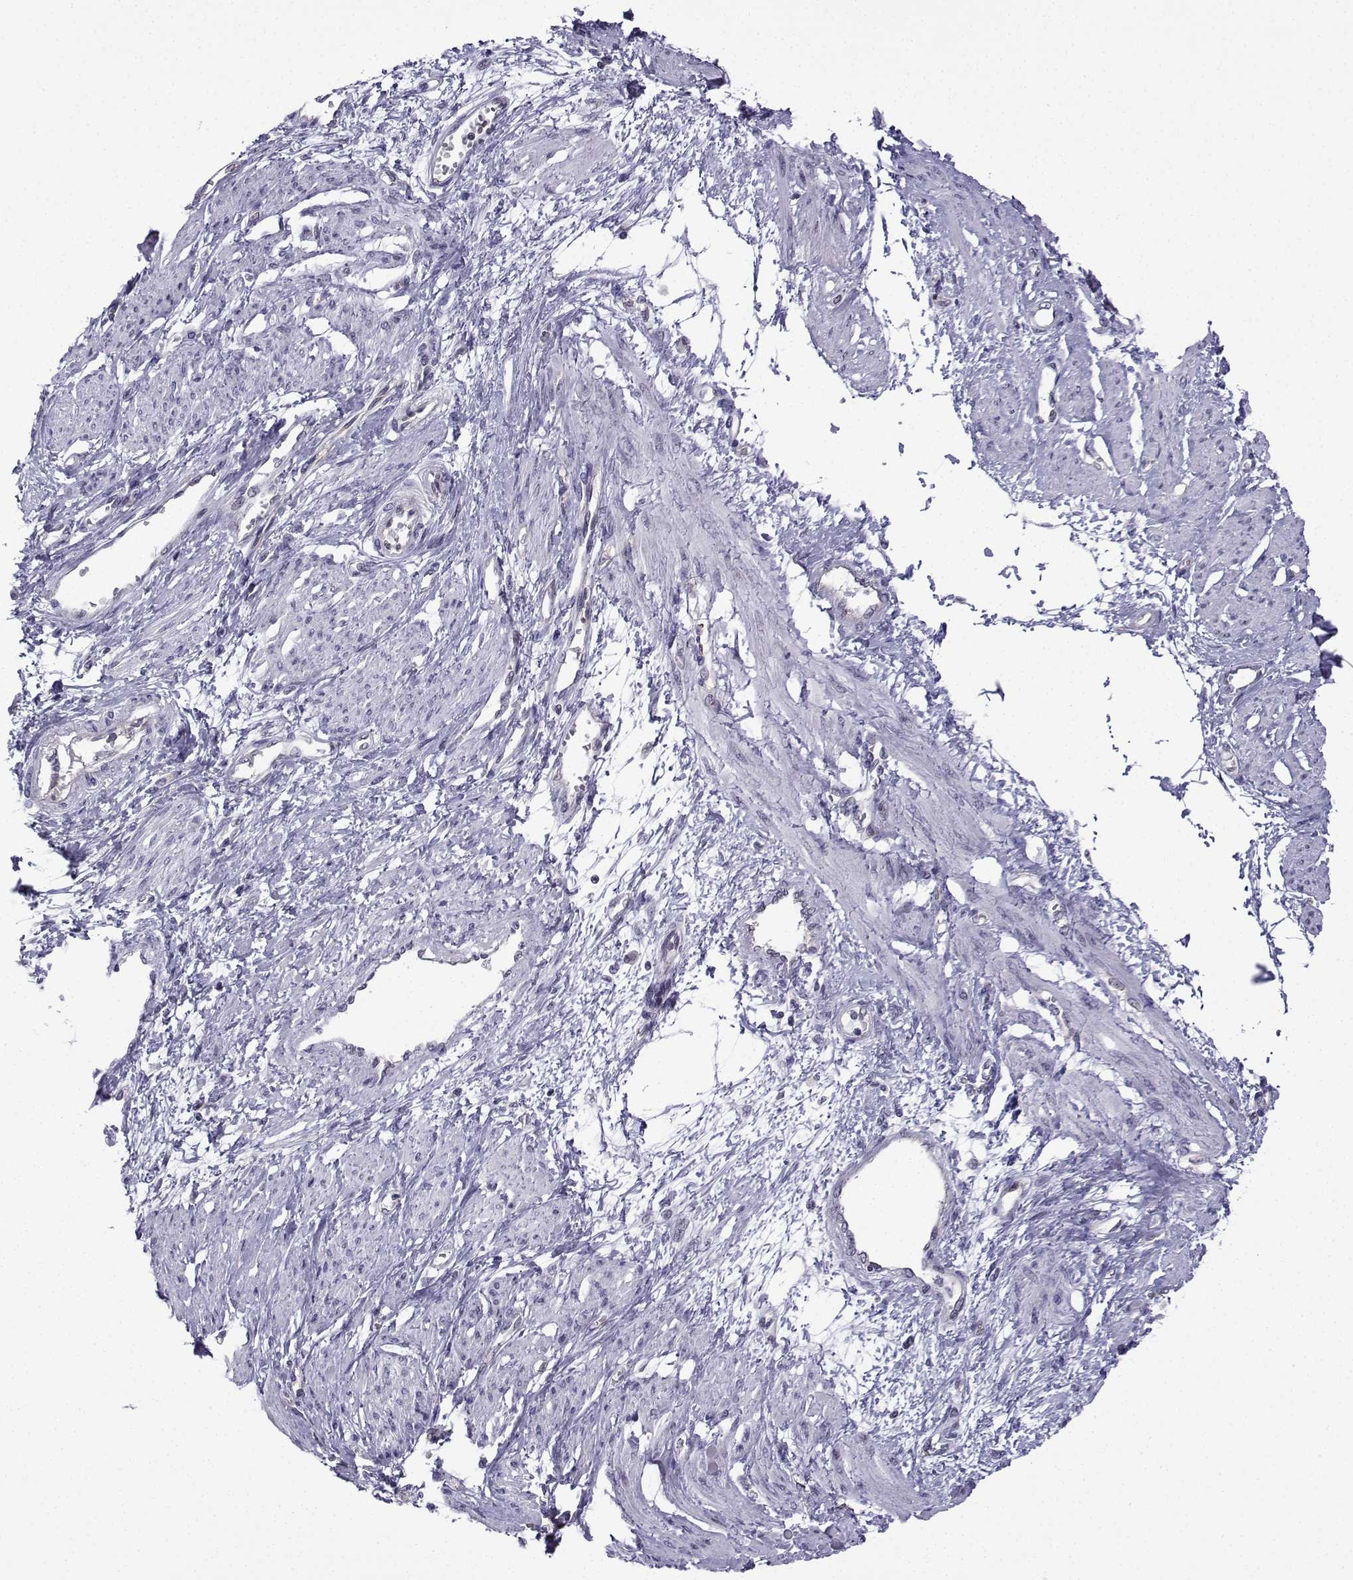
{"staining": {"intensity": "negative", "quantity": "none", "location": "none"}, "tissue": "smooth muscle", "cell_type": "Smooth muscle cells", "image_type": "normal", "snomed": [{"axis": "morphology", "description": "Normal tissue, NOS"}, {"axis": "topography", "description": "Smooth muscle"}, {"axis": "topography", "description": "Uterus"}], "caption": "Benign smooth muscle was stained to show a protein in brown. There is no significant expression in smooth muscle cells.", "gene": "INCENP", "patient": {"sex": "female", "age": 39}}